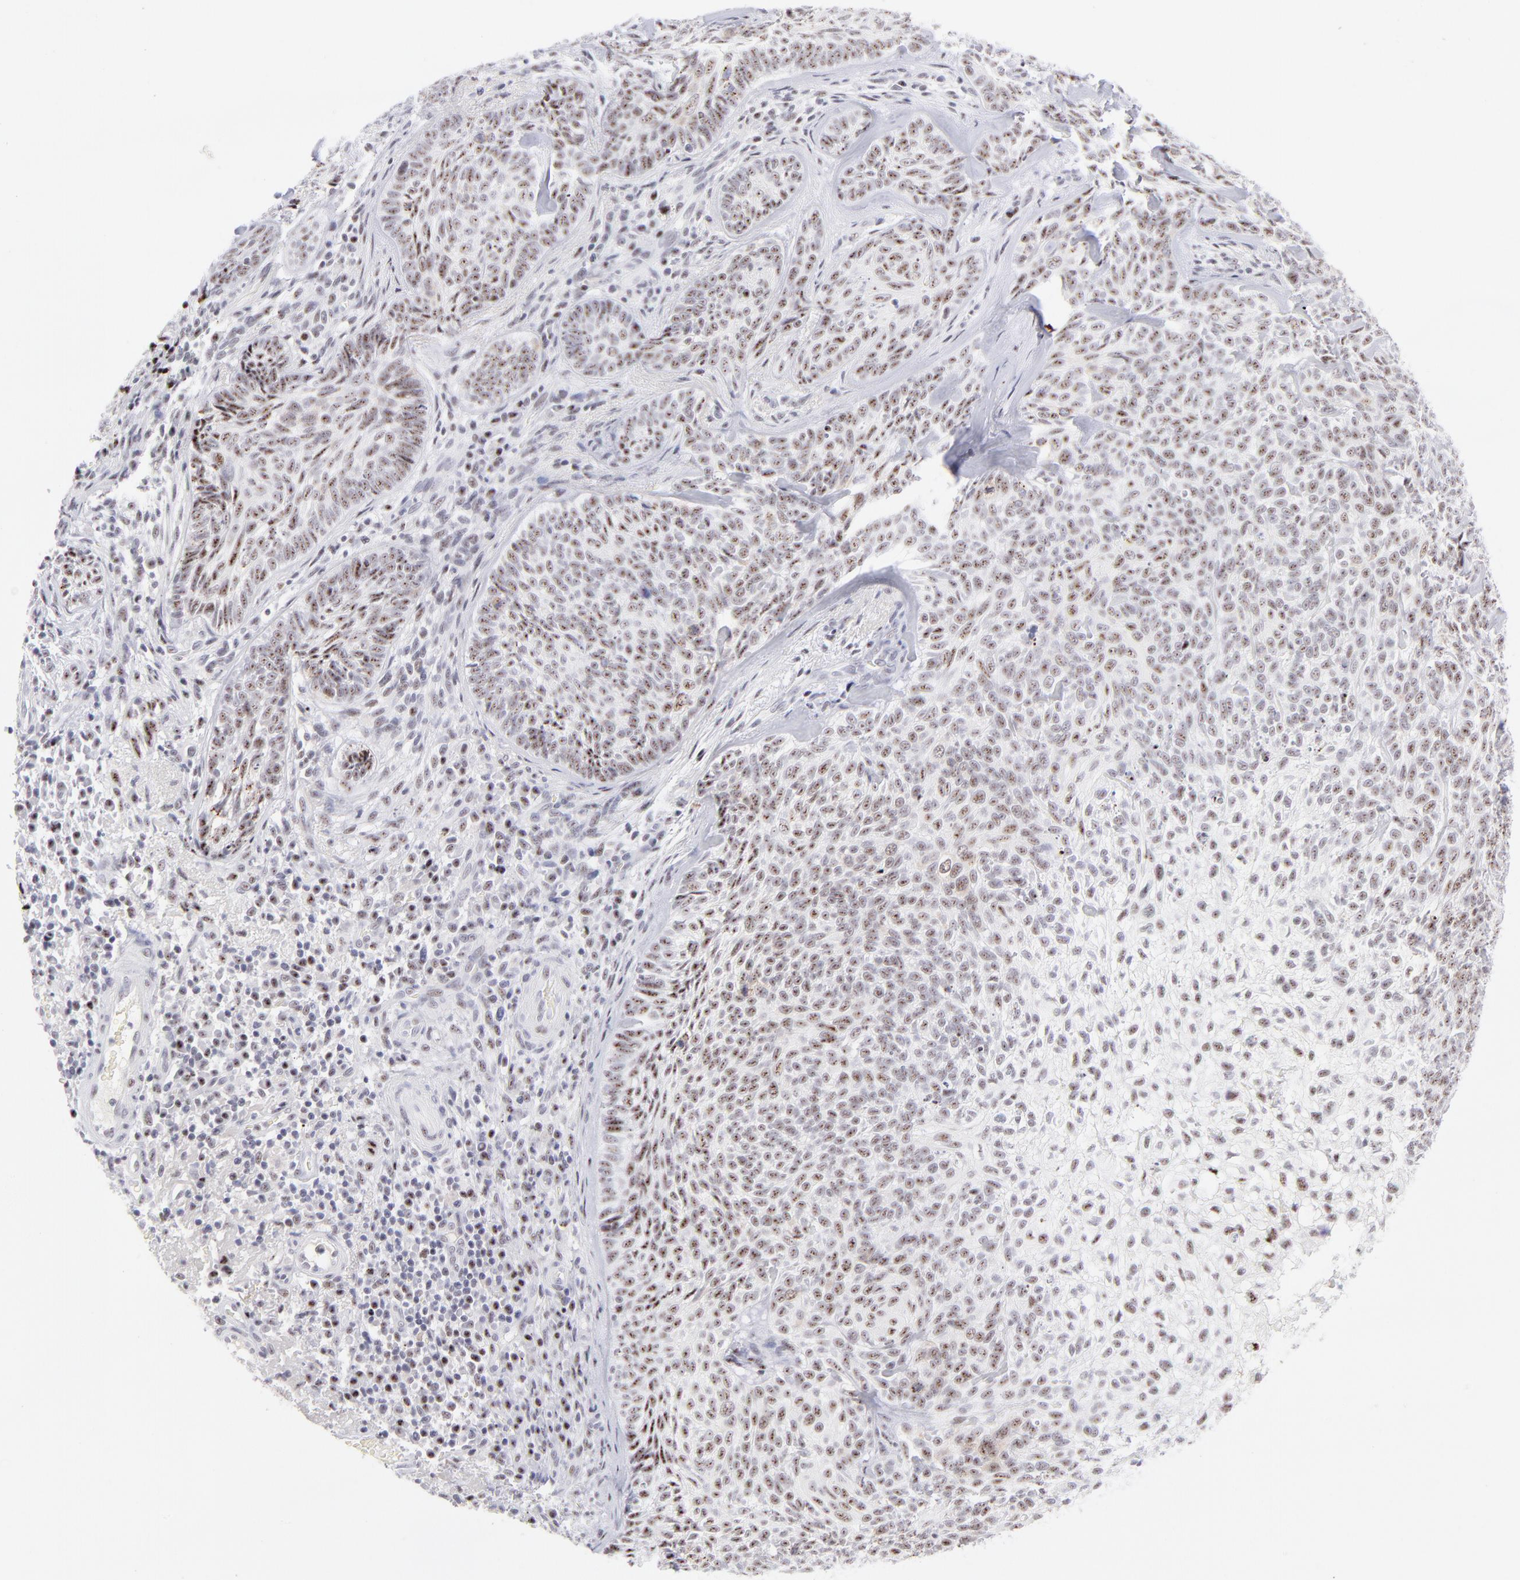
{"staining": {"intensity": "moderate", "quantity": ">75%", "location": "nuclear"}, "tissue": "skin cancer", "cell_type": "Tumor cells", "image_type": "cancer", "snomed": [{"axis": "morphology", "description": "Basal cell carcinoma"}, {"axis": "topography", "description": "Skin"}], "caption": "Protein staining of basal cell carcinoma (skin) tissue displays moderate nuclear positivity in approximately >75% of tumor cells.", "gene": "CDC25C", "patient": {"sex": "male", "age": 72}}